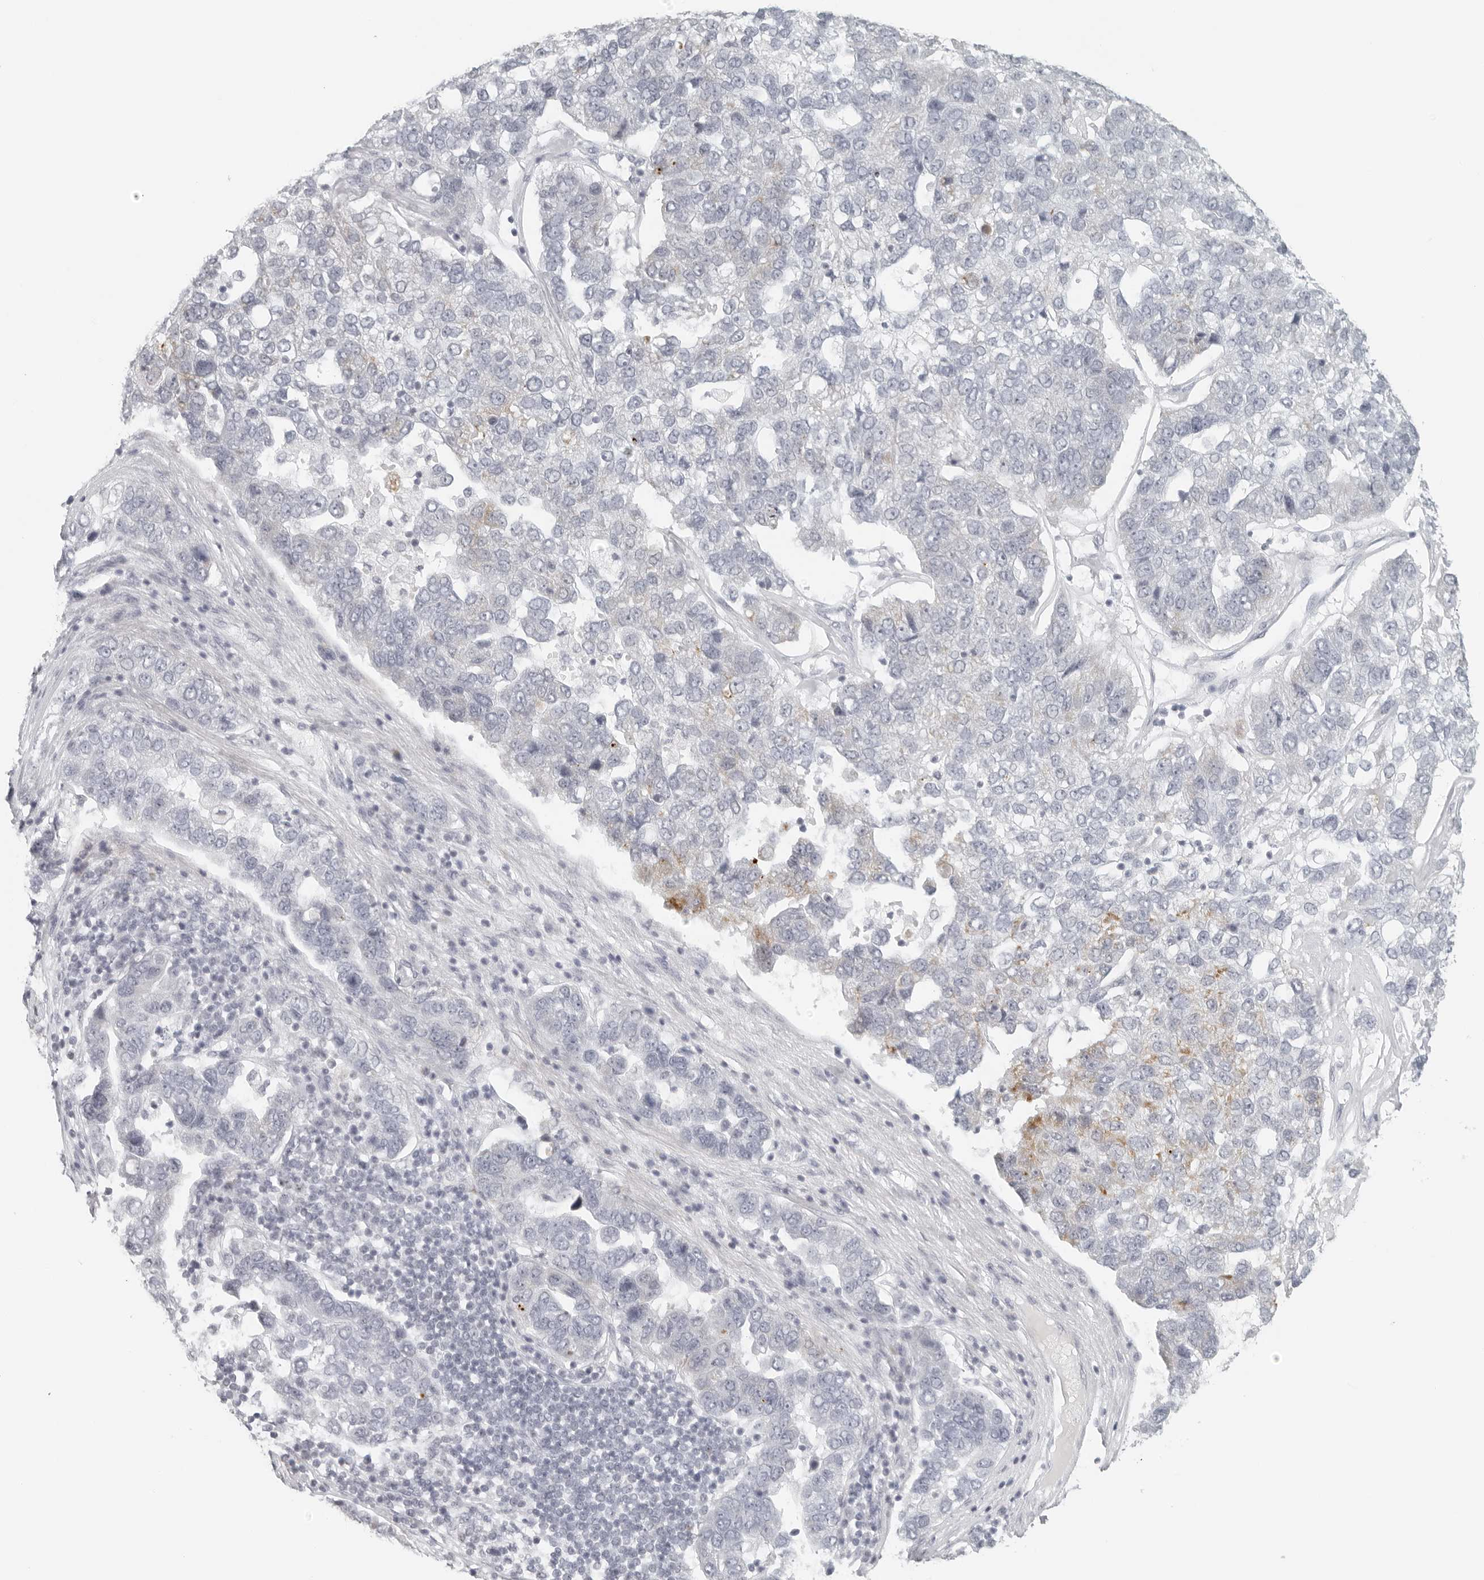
{"staining": {"intensity": "weak", "quantity": "<25%", "location": "cytoplasmic/membranous"}, "tissue": "pancreatic cancer", "cell_type": "Tumor cells", "image_type": "cancer", "snomed": [{"axis": "morphology", "description": "Adenocarcinoma, NOS"}, {"axis": "topography", "description": "Pancreas"}], "caption": "Protein analysis of pancreatic cancer (adenocarcinoma) reveals no significant positivity in tumor cells.", "gene": "RPS6KC1", "patient": {"sex": "female", "age": 61}}